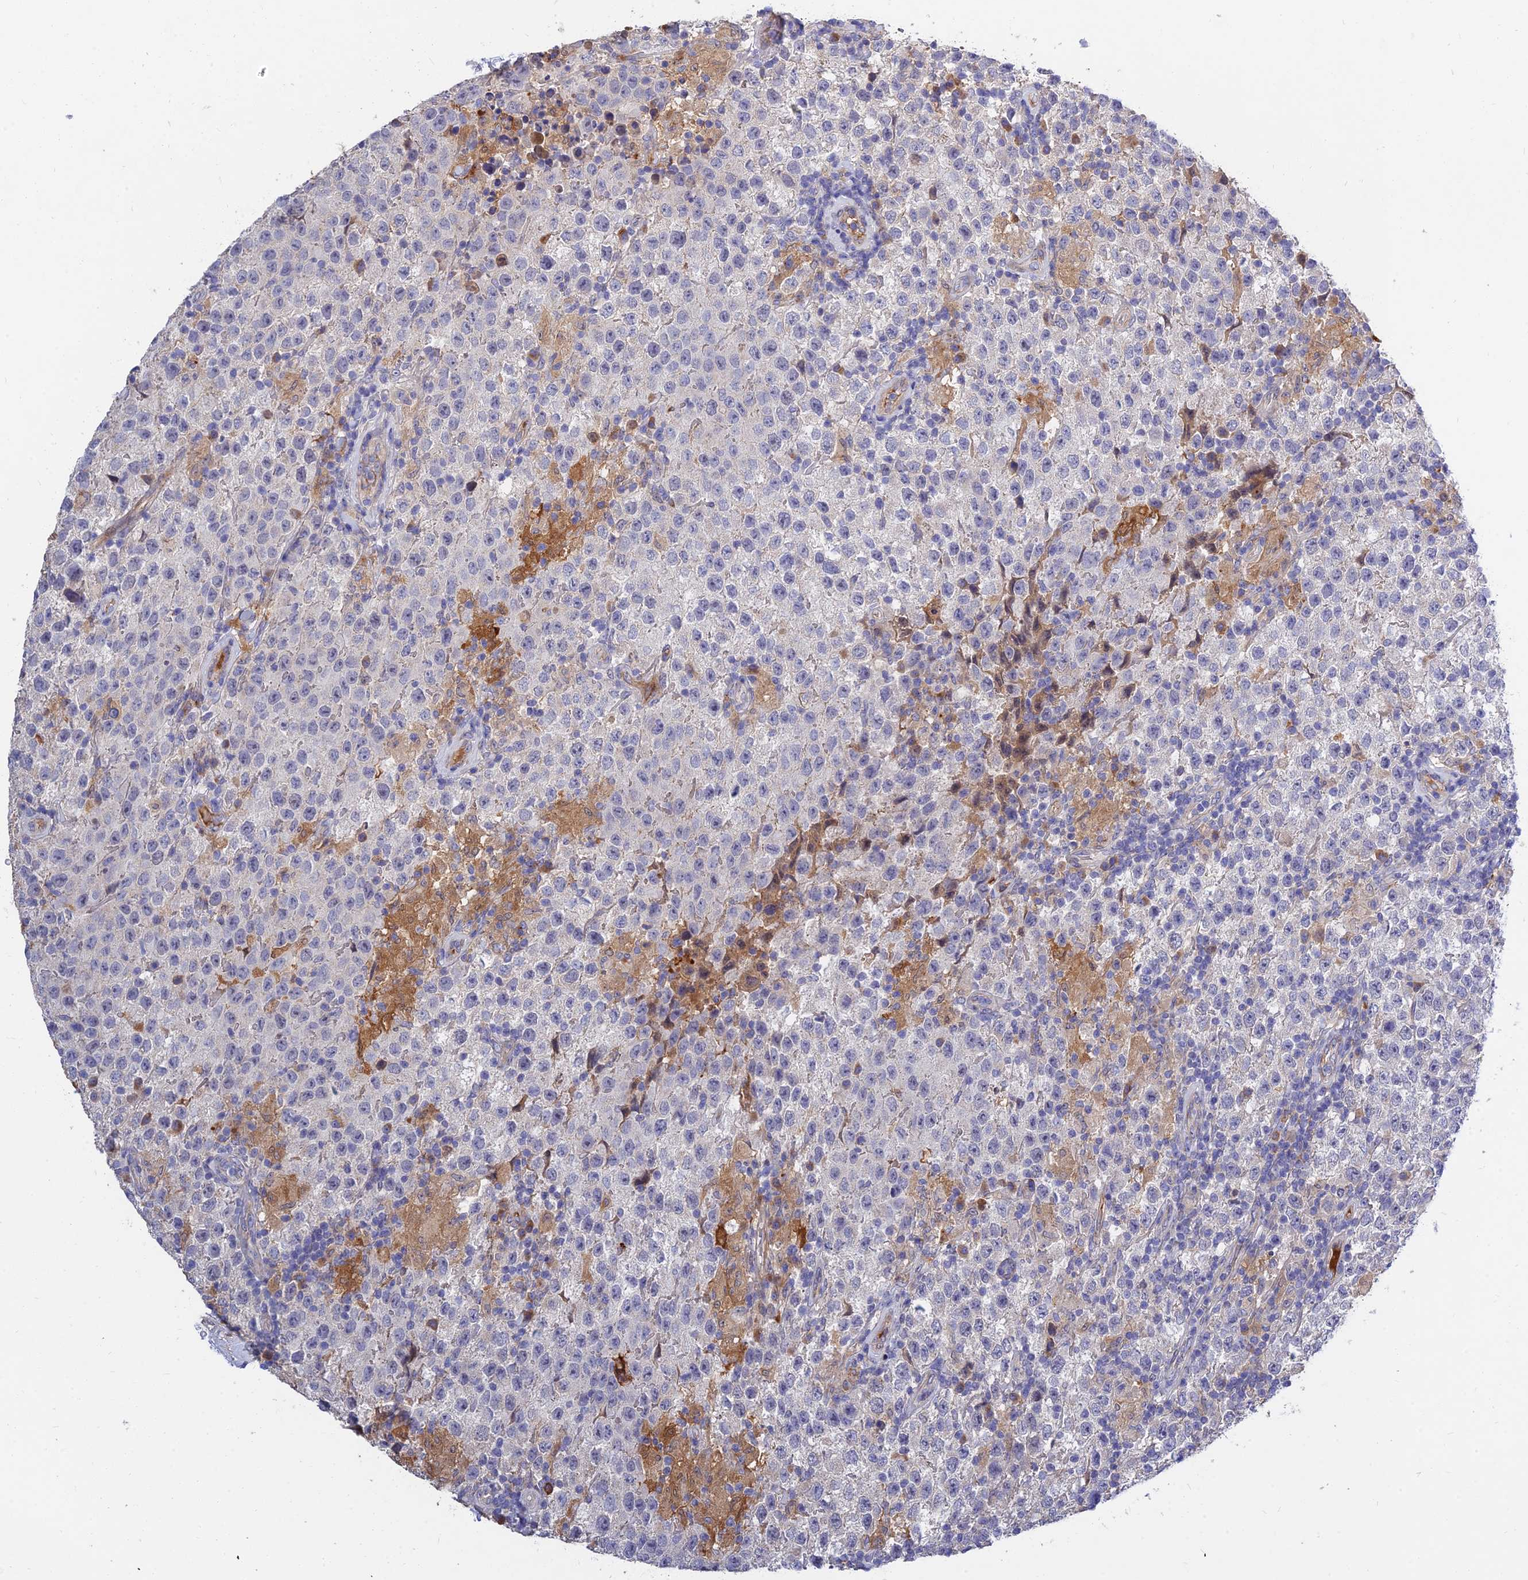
{"staining": {"intensity": "negative", "quantity": "none", "location": "none"}, "tissue": "testis cancer", "cell_type": "Tumor cells", "image_type": "cancer", "snomed": [{"axis": "morphology", "description": "Seminoma, NOS"}, {"axis": "morphology", "description": "Carcinoma, Embryonal, NOS"}, {"axis": "topography", "description": "Testis"}], "caption": "This is an IHC micrograph of human testis cancer (embryonal carcinoma). There is no positivity in tumor cells.", "gene": "MRPL35", "patient": {"sex": "male", "age": 41}}